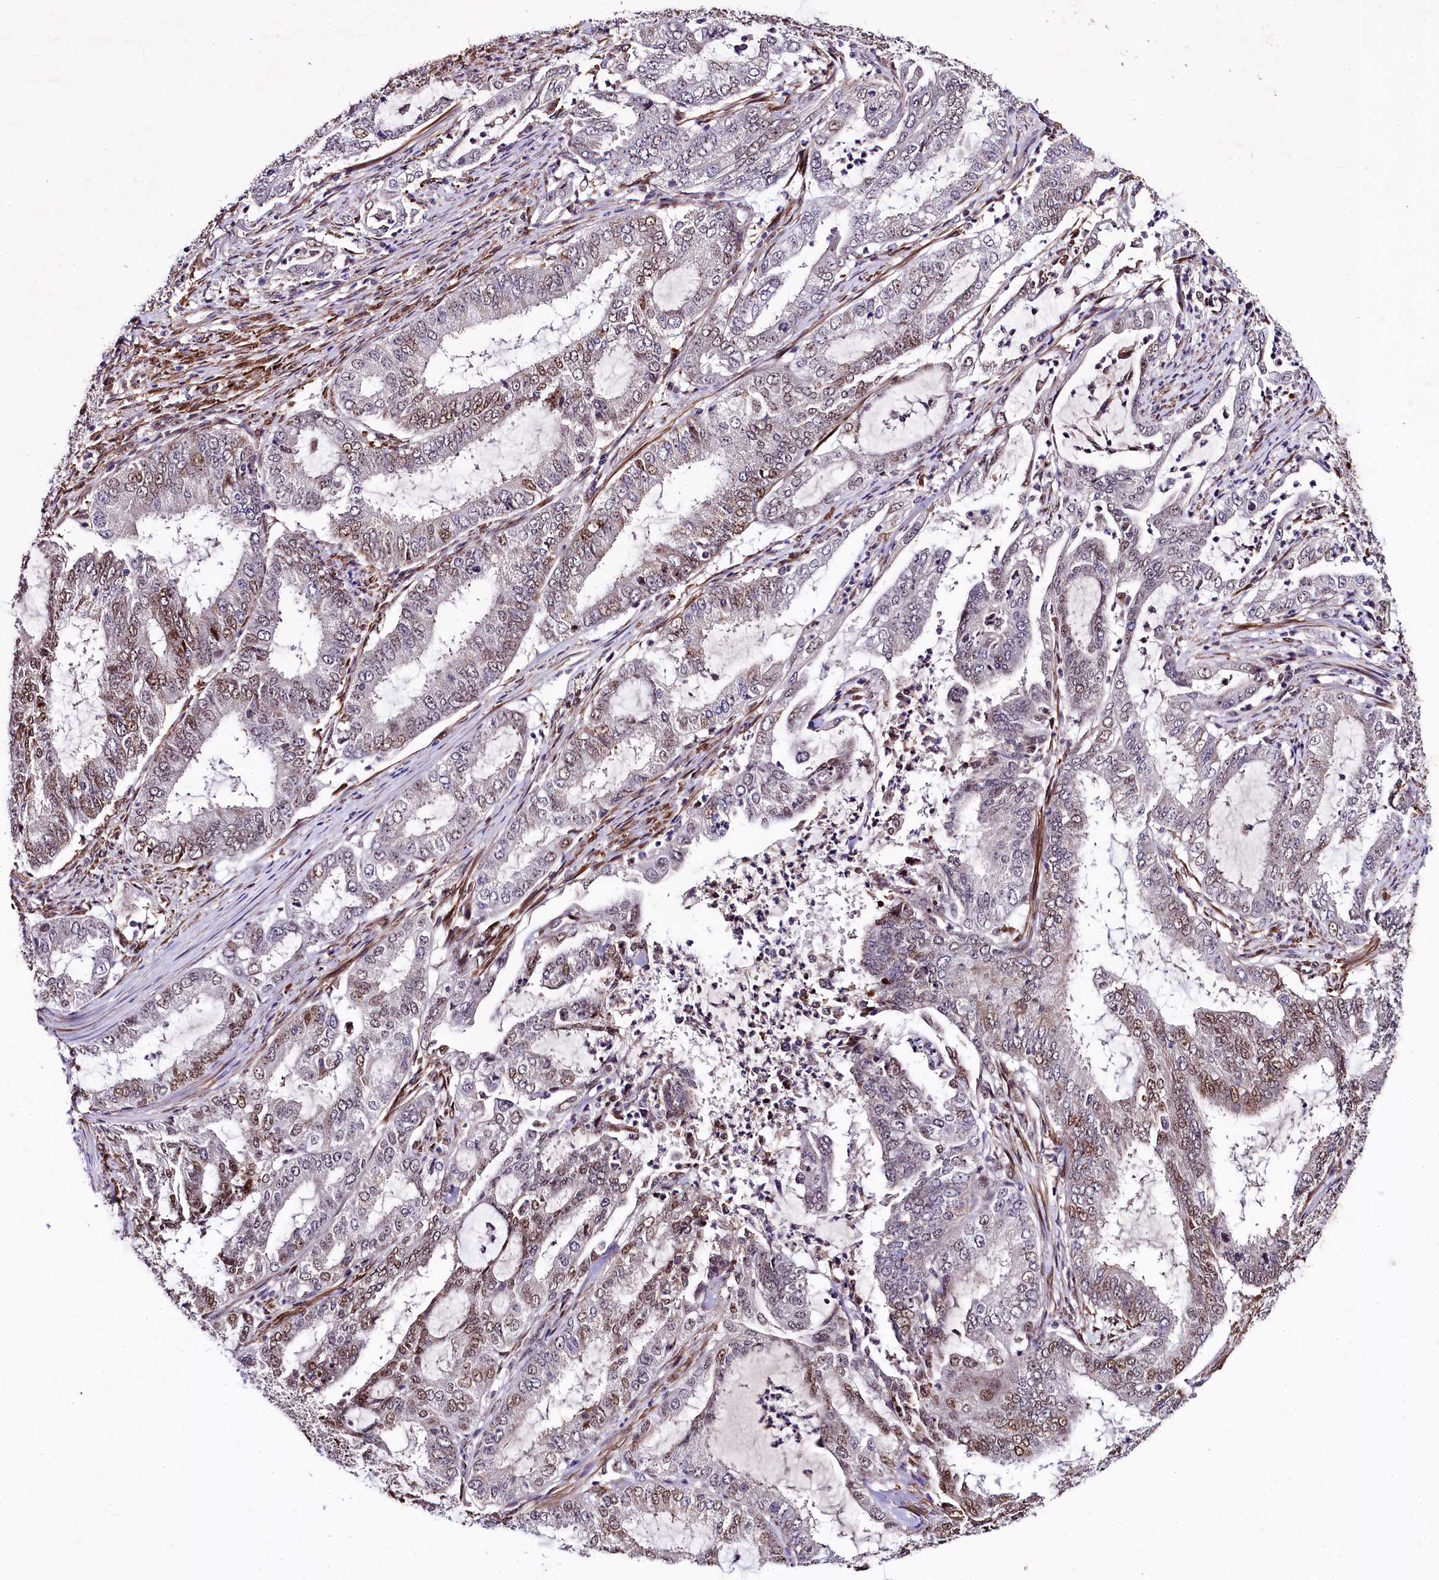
{"staining": {"intensity": "moderate", "quantity": "25%-75%", "location": "nuclear"}, "tissue": "endometrial cancer", "cell_type": "Tumor cells", "image_type": "cancer", "snomed": [{"axis": "morphology", "description": "Adenocarcinoma, NOS"}, {"axis": "topography", "description": "Endometrium"}], "caption": "Endometrial cancer stained for a protein exhibits moderate nuclear positivity in tumor cells.", "gene": "SAMD10", "patient": {"sex": "female", "age": 51}}